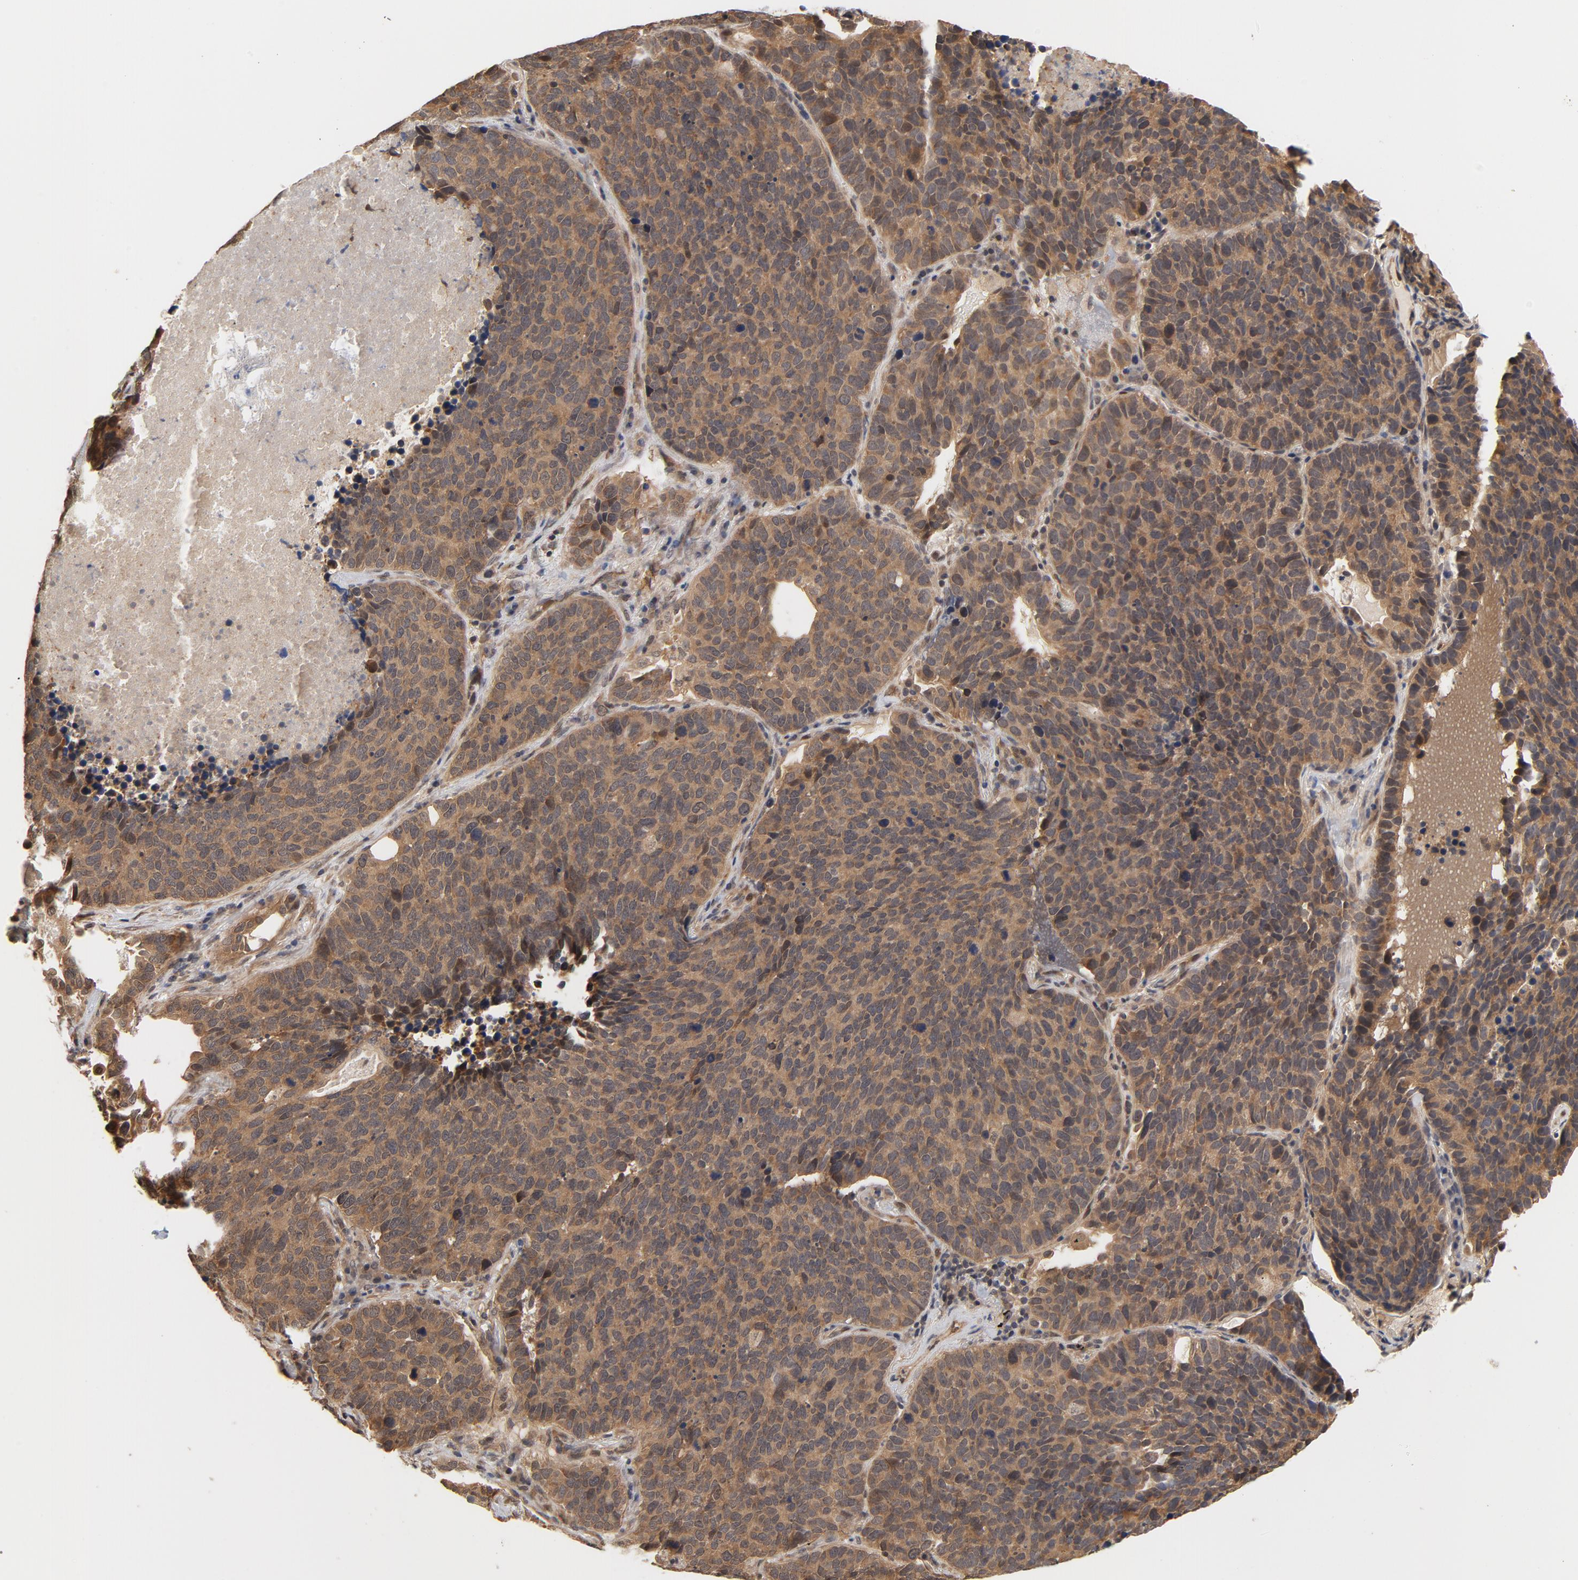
{"staining": {"intensity": "moderate", "quantity": ">75%", "location": "cytoplasmic/membranous"}, "tissue": "lung cancer", "cell_type": "Tumor cells", "image_type": "cancer", "snomed": [{"axis": "morphology", "description": "Neoplasm, malignant, NOS"}, {"axis": "topography", "description": "Lung"}], "caption": "DAB immunohistochemical staining of human malignant neoplasm (lung) demonstrates moderate cytoplasmic/membranous protein staining in approximately >75% of tumor cells.", "gene": "CDC37", "patient": {"sex": "female", "age": 75}}